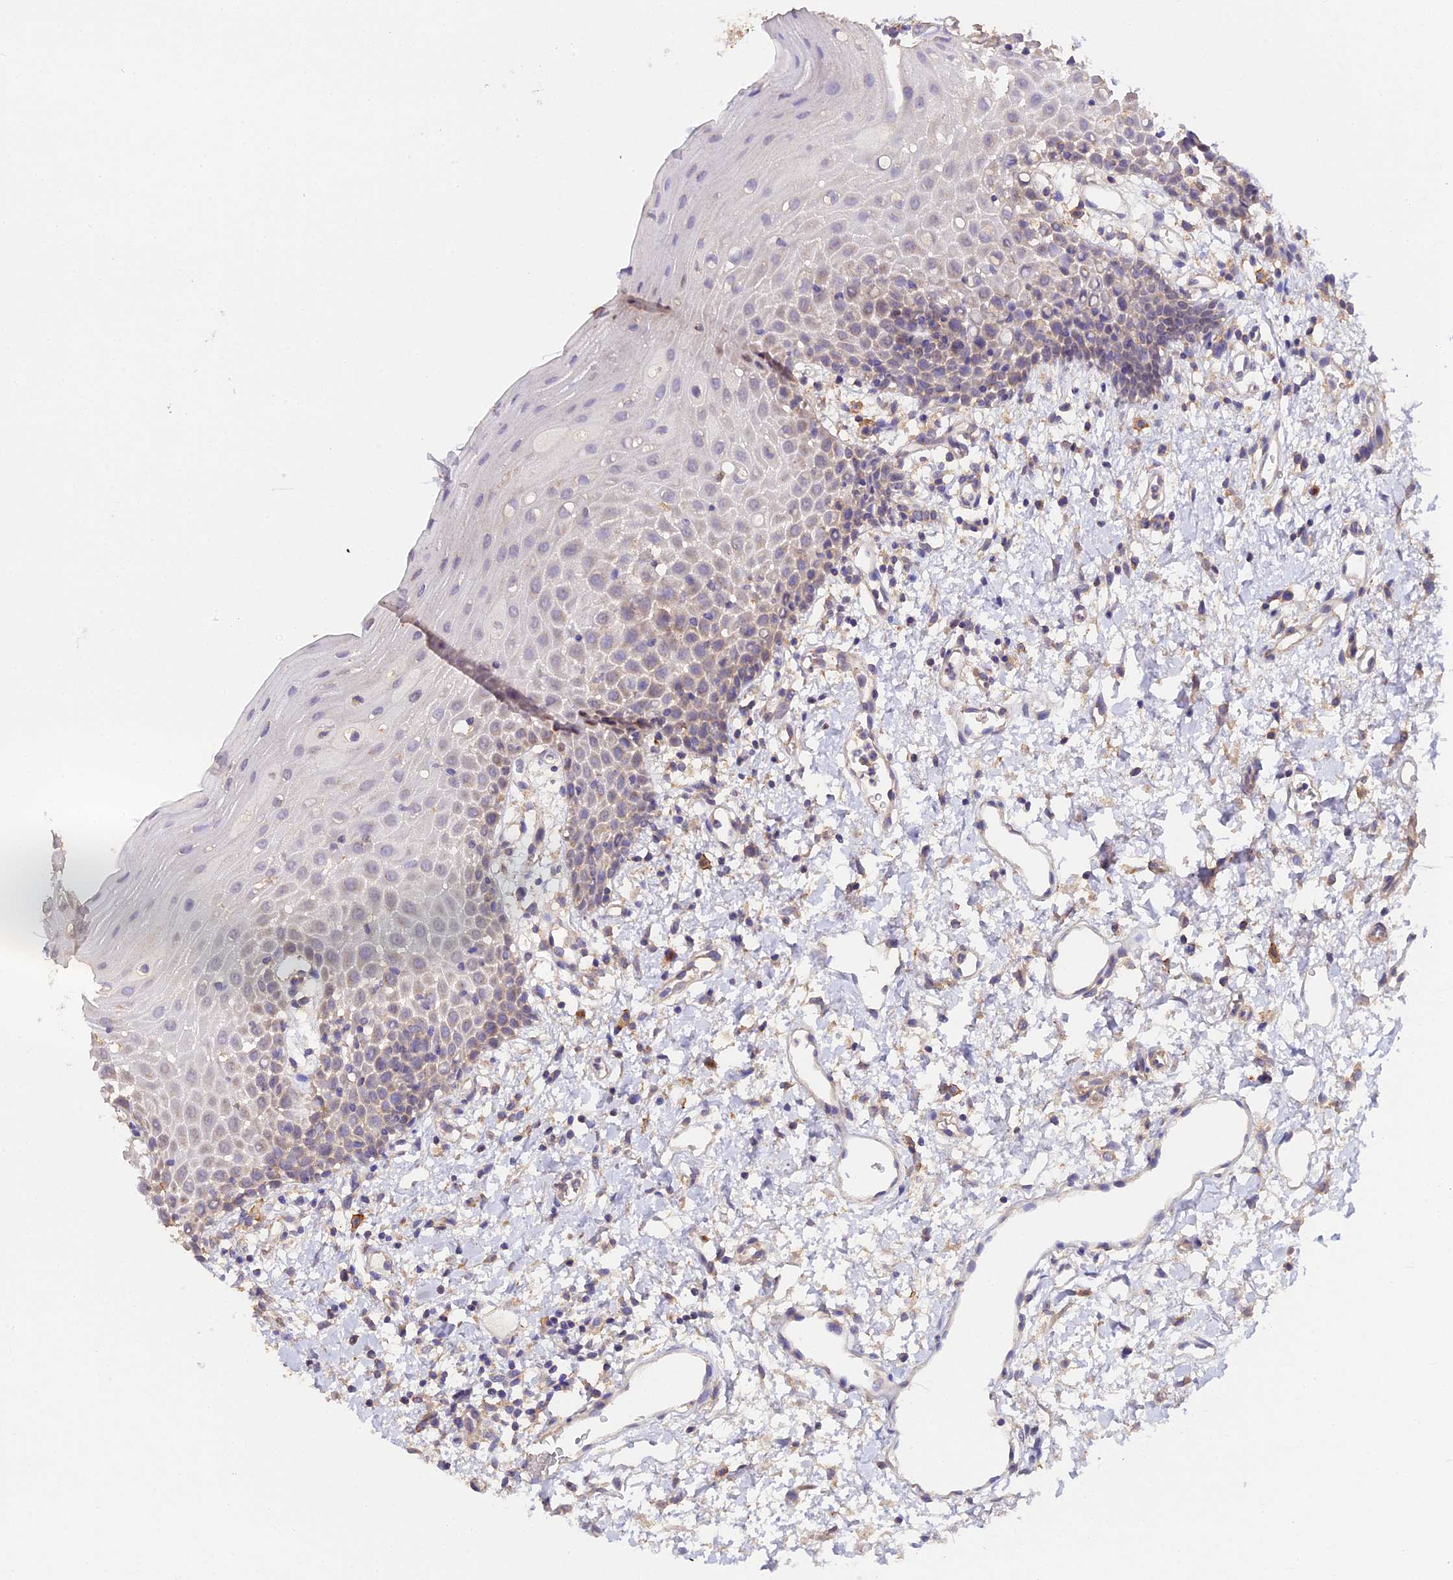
{"staining": {"intensity": "weak", "quantity": "25%-75%", "location": "cytoplasmic/membranous,nuclear"}, "tissue": "oral mucosa", "cell_type": "Squamous epithelial cells", "image_type": "normal", "snomed": [{"axis": "morphology", "description": "Normal tissue, NOS"}, {"axis": "topography", "description": "Oral tissue"}], "caption": "A brown stain labels weak cytoplasmic/membranous,nuclear positivity of a protein in squamous epithelial cells of benign human oral mucosa. The staining is performed using DAB (3,3'-diaminobenzidine) brown chromogen to label protein expression. The nuclei are counter-stained blue using hematoxylin.", "gene": "METTL13", "patient": {"sex": "female", "age": 70}}